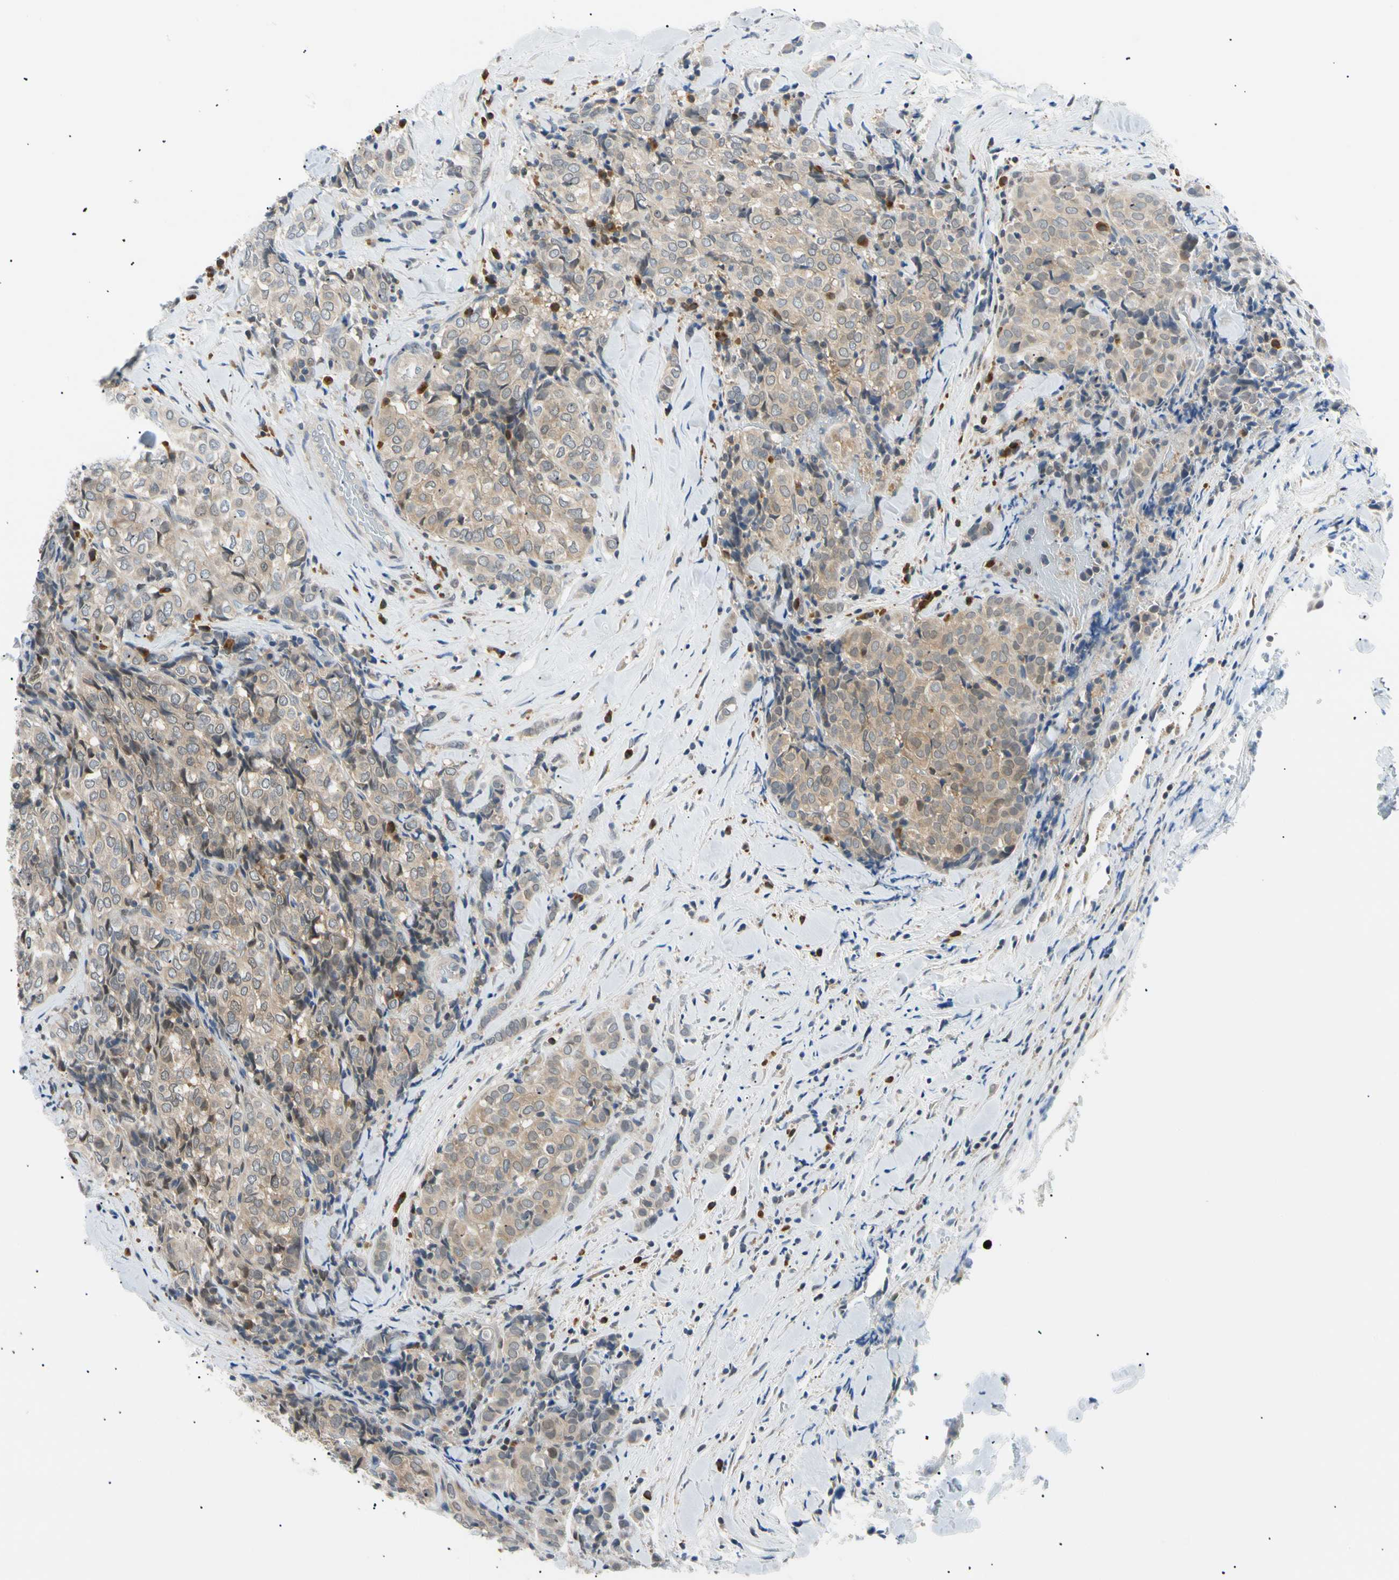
{"staining": {"intensity": "moderate", "quantity": ">75%", "location": "cytoplasmic/membranous"}, "tissue": "thyroid cancer", "cell_type": "Tumor cells", "image_type": "cancer", "snomed": [{"axis": "morphology", "description": "Normal tissue, NOS"}, {"axis": "morphology", "description": "Papillary adenocarcinoma, NOS"}, {"axis": "topography", "description": "Thyroid gland"}], "caption": "Human thyroid cancer (papillary adenocarcinoma) stained with a protein marker displays moderate staining in tumor cells.", "gene": "SEC23B", "patient": {"sex": "female", "age": 30}}